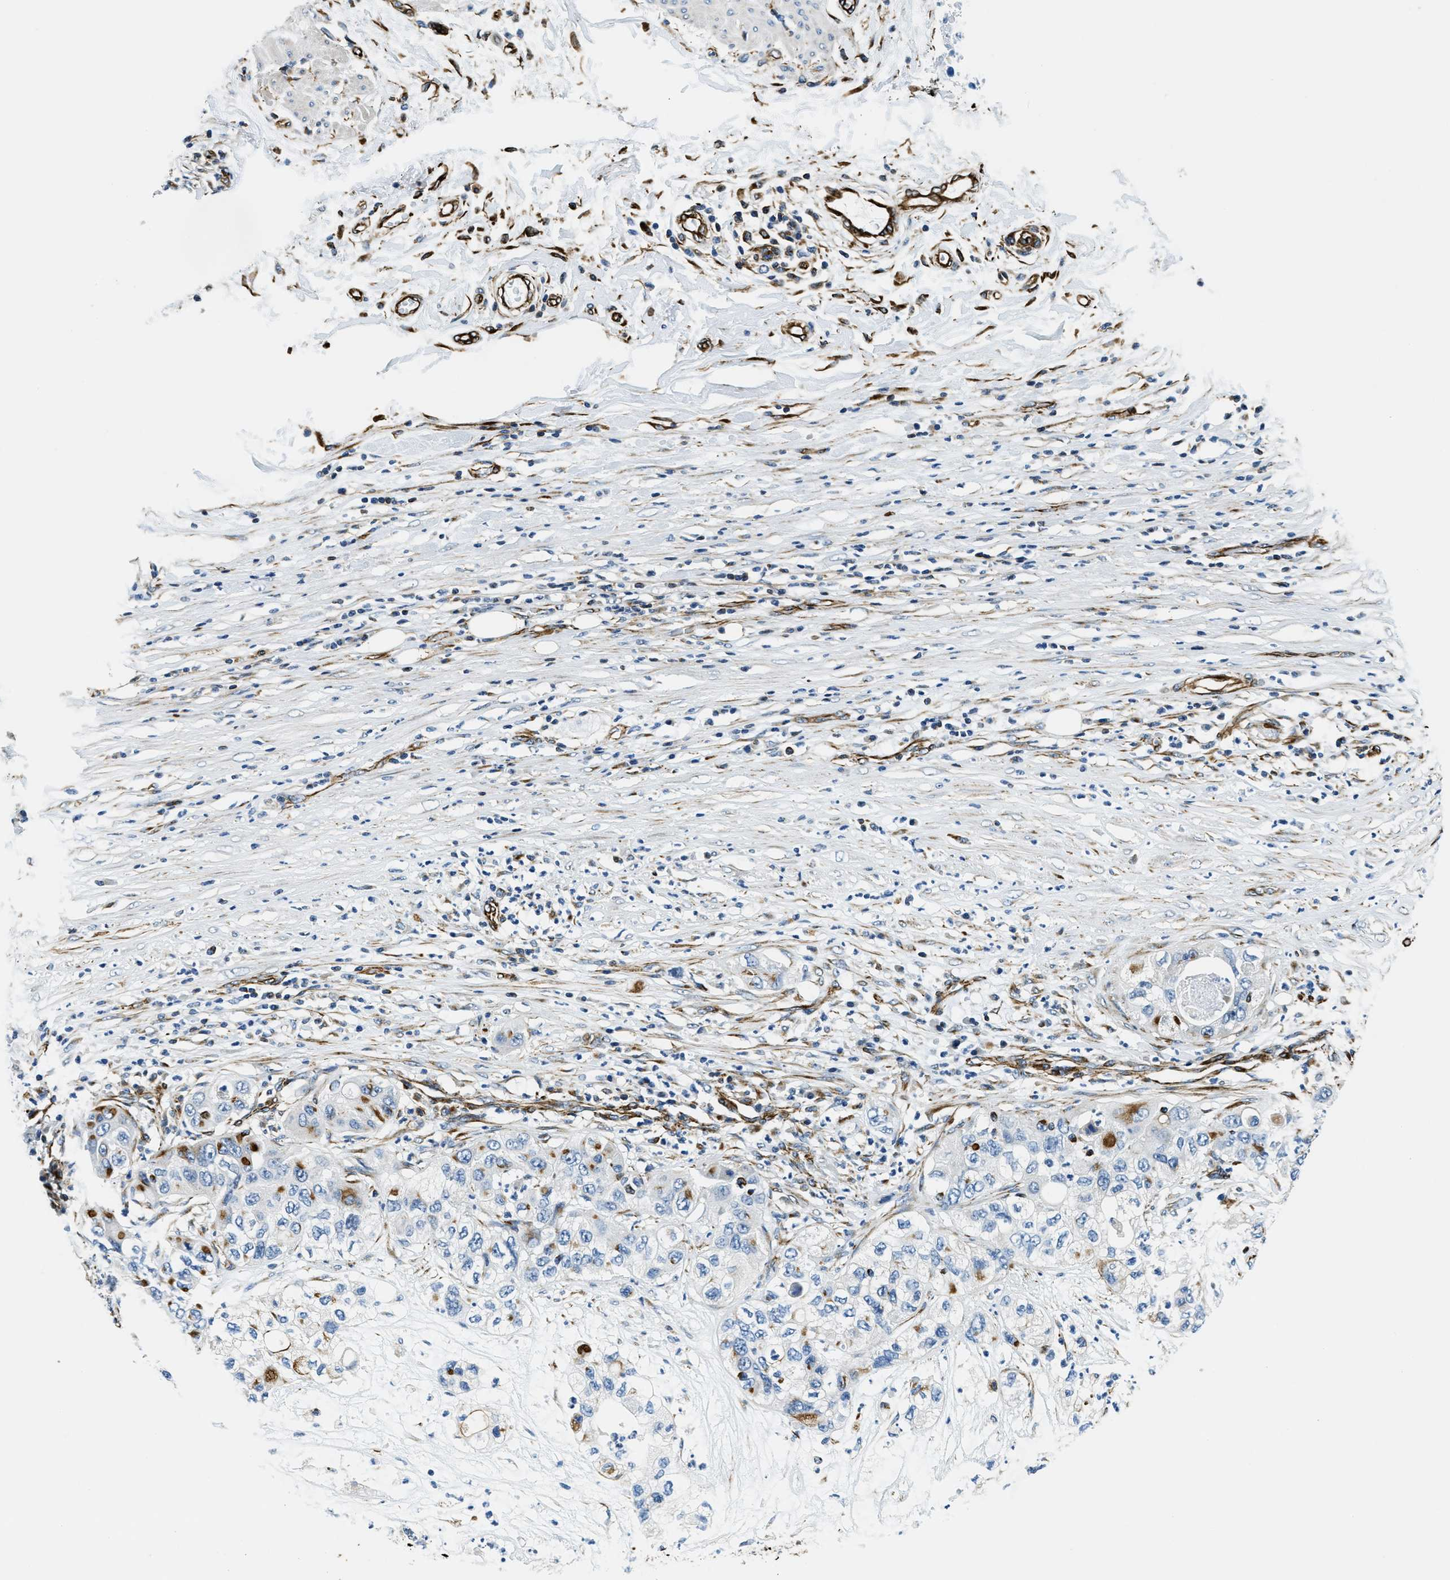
{"staining": {"intensity": "moderate", "quantity": "<25%", "location": "cytoplasmic/membranous"}, "tissue": "pancreatic cancer", "cell_type": "Tumor cells", "image_type": "cancer", "snomed": [{"axis": "morphology", "description": "Adenocarcinoma, NOS"}, {"axis": "topography", "description": "Pancreas"}], "caption": "Pancreatic cancer (adenocarcinoma) was stained to show a protein in brown. There is low levels of moderate cytoplasmic/membranous expression in about <25% of tumor cells.", "gene": "GNS", "patient": {"sex": "female", "age": 78}}